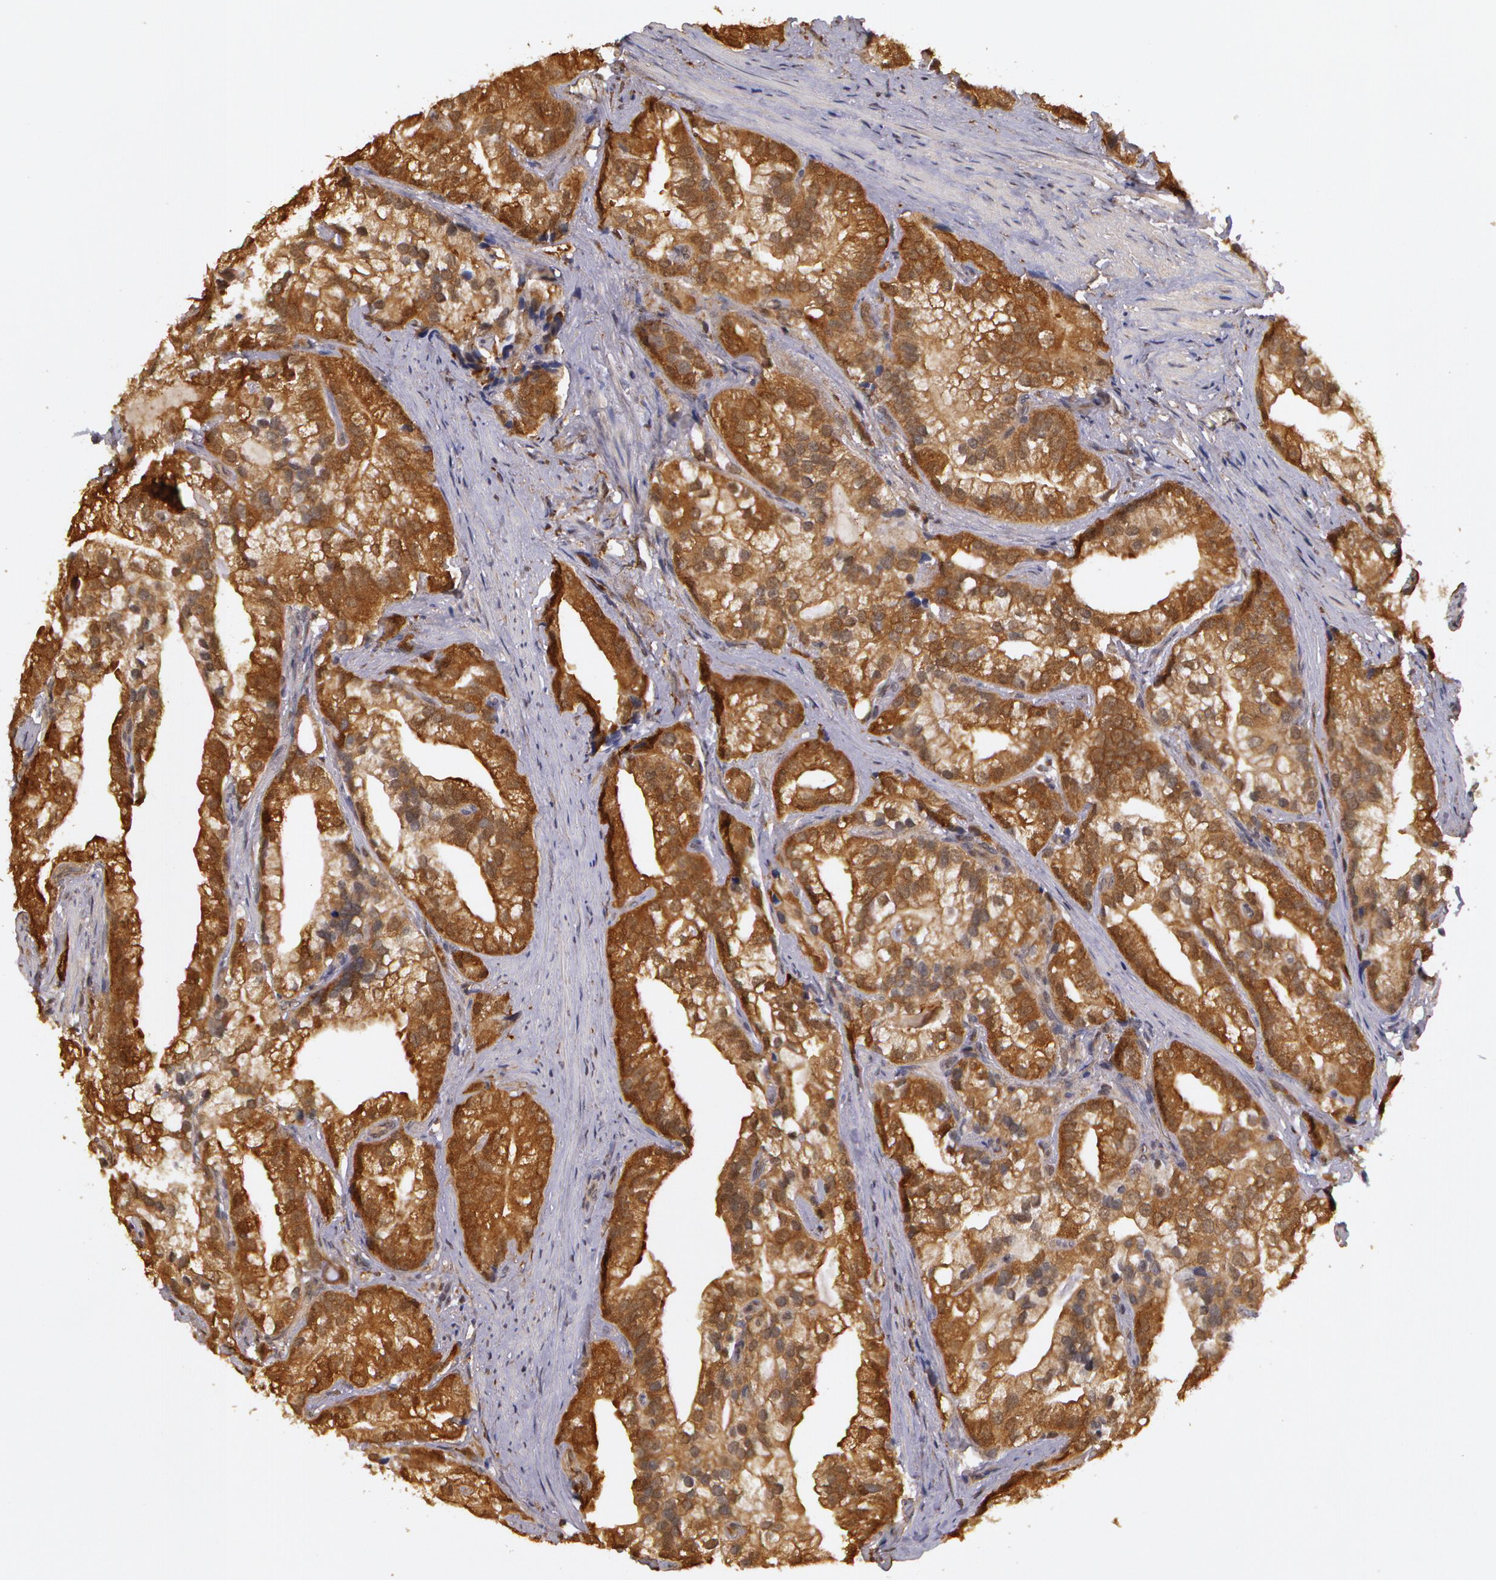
{"staining": {"intensity": "moderate", "quantity": ">75%", "location": "cytoplasmic/membranous"}, "tissue": "prostate cancer", "cell_type": "Tumor cells", "image_type": "cancer", "snomed": [{"axis": "morphology", "description": "Adenocarcinoma, Low grade"}, {"axis": "topography", "description": "Prostate"}], "caption": "Moderate cytoplasmic/membranous positivity for a protein is seen in approximately >75% of tumor cells of prostate cancer (low-grade adenocarcinoma) using immunohistochemistry.", "gene": "AHSA1", "patient": {"sex": "male", "age": 71}}